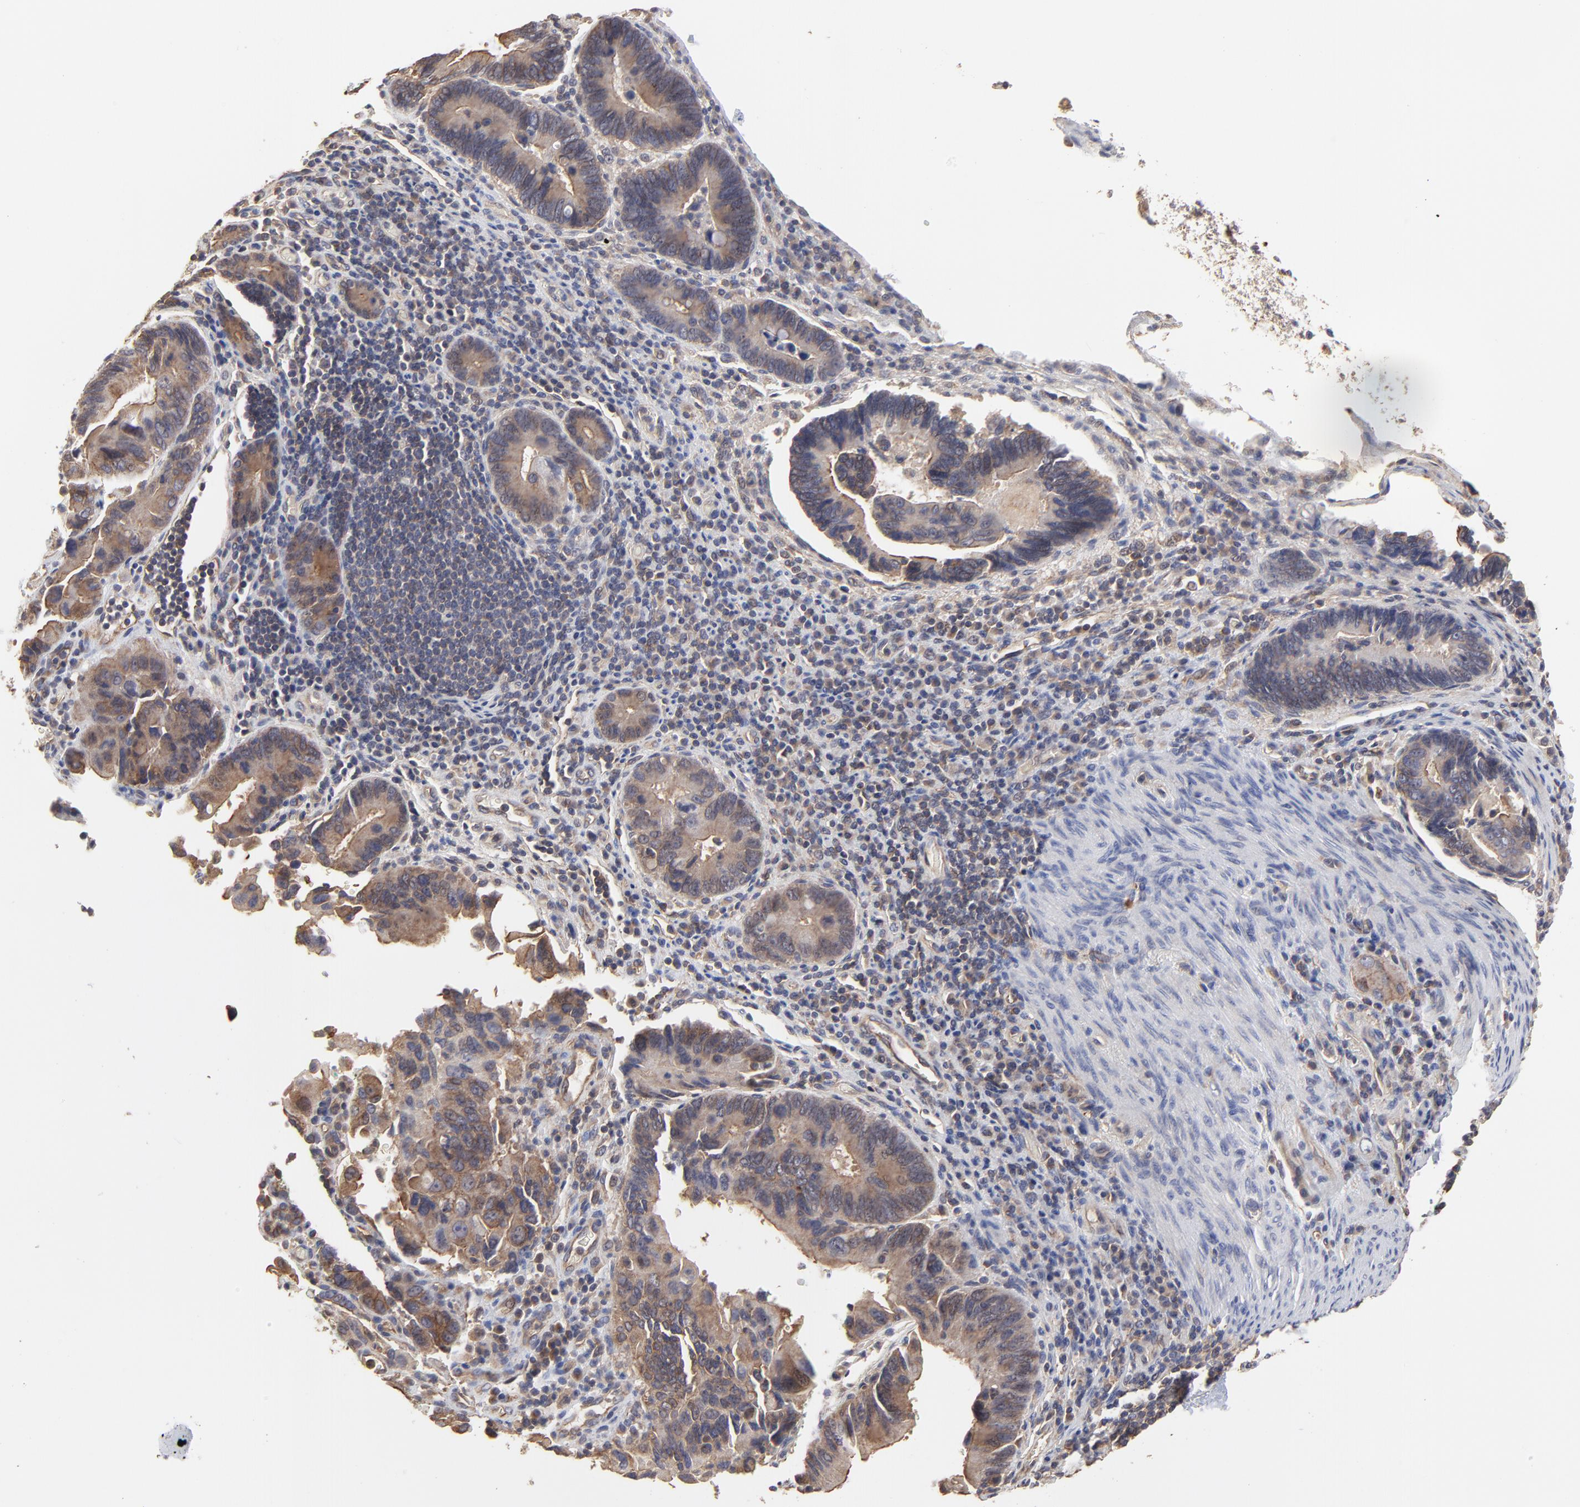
{"staining": {"intensity": "moderate", "quantity": ">75%", "location": "cytoplasmic/membranous"}, "tissue": "pancreatic cancer", "cell_type": "Tumor cells", "image_type": "cancer", "snomed": [{"axis": "morphology", "description": "Adenocarcinoma, NOS"}, {"axis": "topography", "description": "Pancreas"}], "caption": "Tumor cells exhibit moderate cytoplasmic/membranous staining in approximately >75% of cells in adenocarcinoma (pancreatic).", "gene": "ARMT1", "patient": {"sex": "female", "age": 70}}